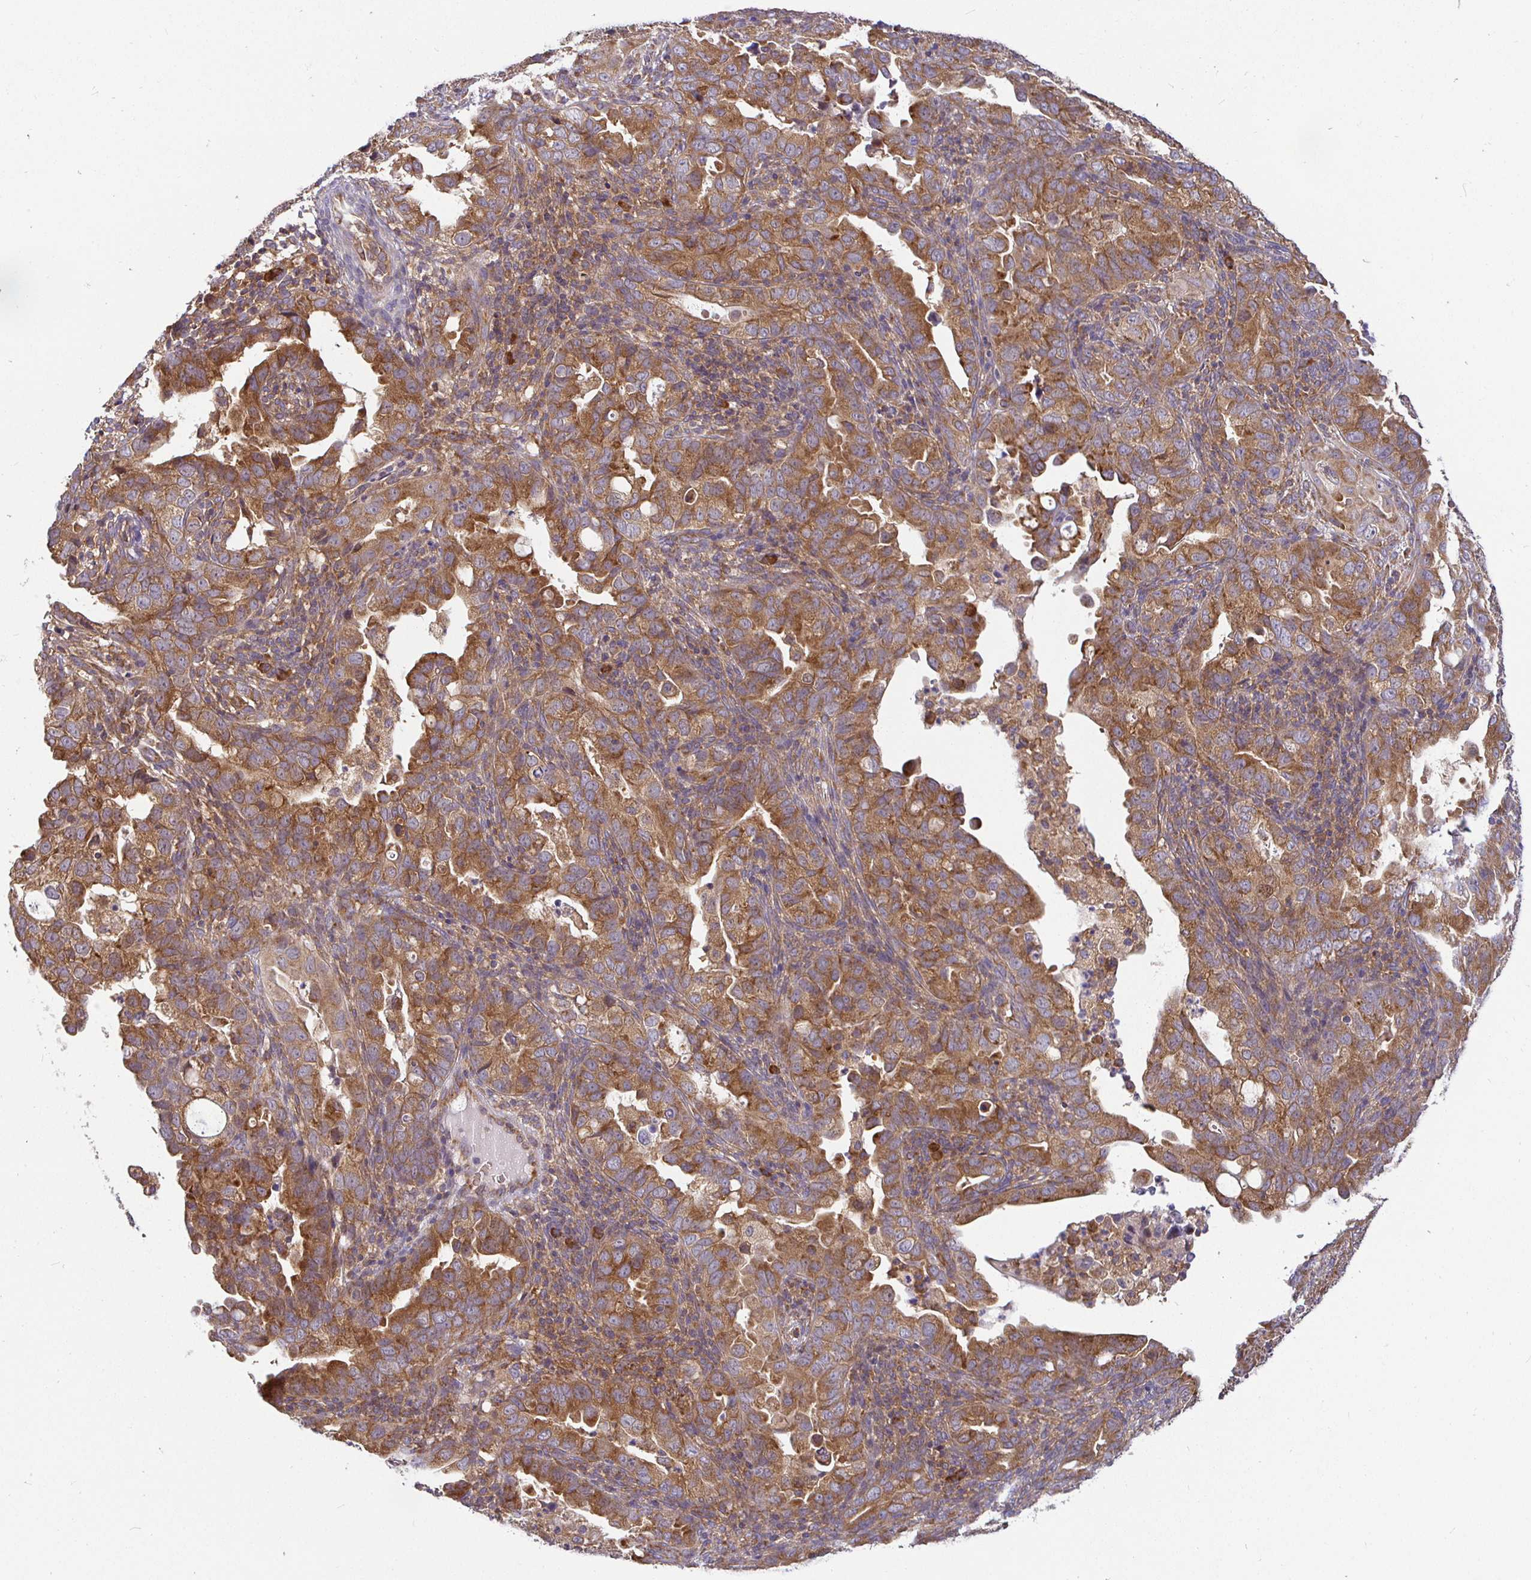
{"staining": {"intensity": "moderate", "quantity": ">75%", "location": "cytoplasmic/membranous"}, "tissue": "endometrial cancer", "cell_type": "Tumor cells", "image_type": "cancer", "snomed": [{"axis": "morphology", "description": "Adenocarcinoma, NOS"}, {"axis": "topography", "description": "Endometrium"}], "caption": "A photomicrograph showing moderate cytoplasmic/membranous positivity in approximately >75% of tumor cells in endometrial cancer, as visualized by brown immunohistochemical staining.", "gene": "IRAK1", "patient": {"sex": "female", "age": 57}}